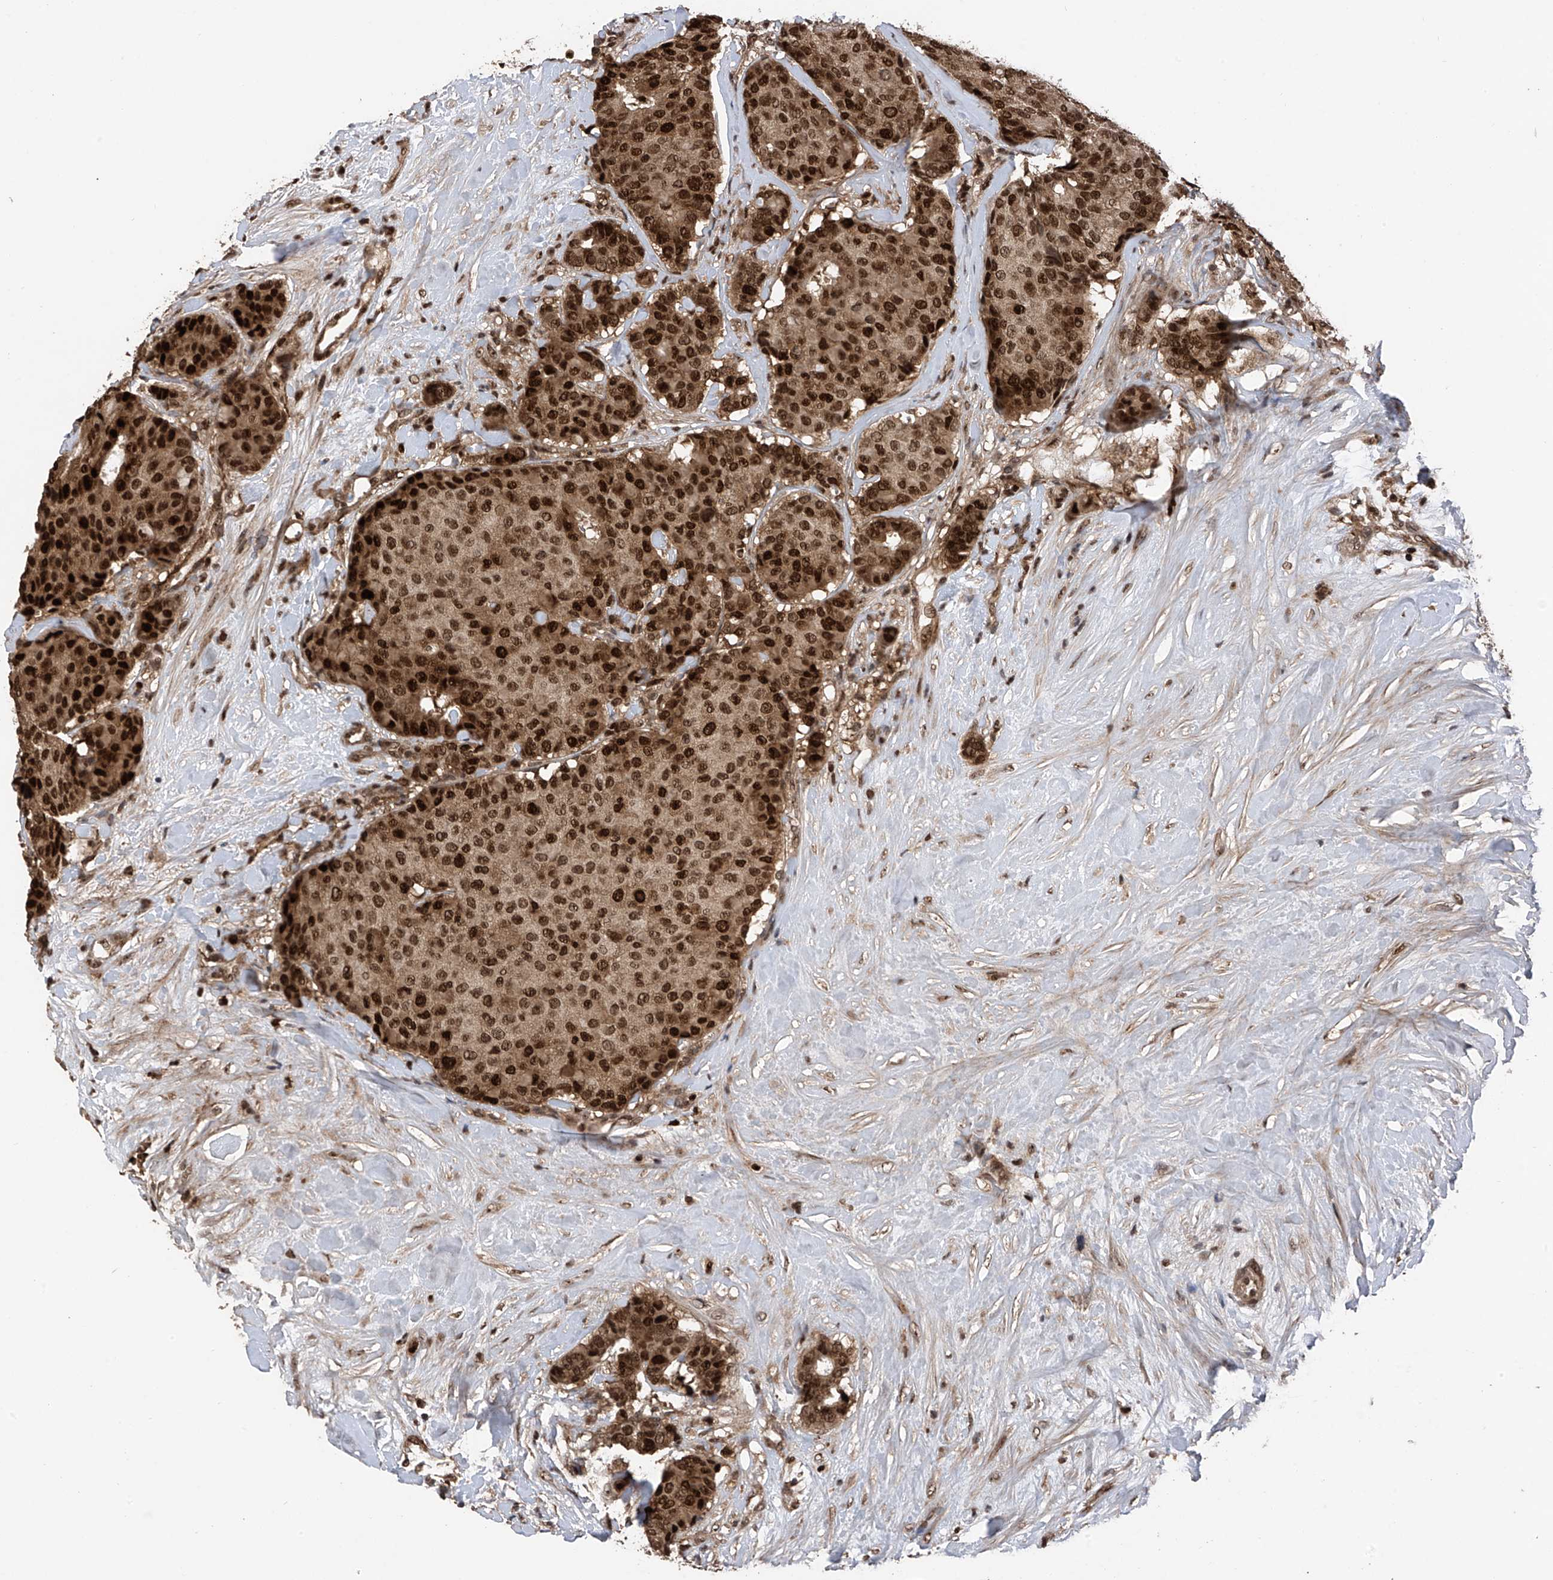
{"staining": {"intensity": "strong", "quantity": ">75%", "location": "nuclear"}, "tissue": "breast cancer", "cell_type": "Tumor cells", "image_type": "cancer", "snomed": [{"axis": "morphology", "description": "Duct carcinoma"}, {"axis": "topography", "description": "Breast"}], "caption": "Protein expression analysis of breast cancer displays strong nuclear positivity in about >75% of tumor cells.", "gene": "DNAJC9", "patient": {"sex": "female", "age": 75}}